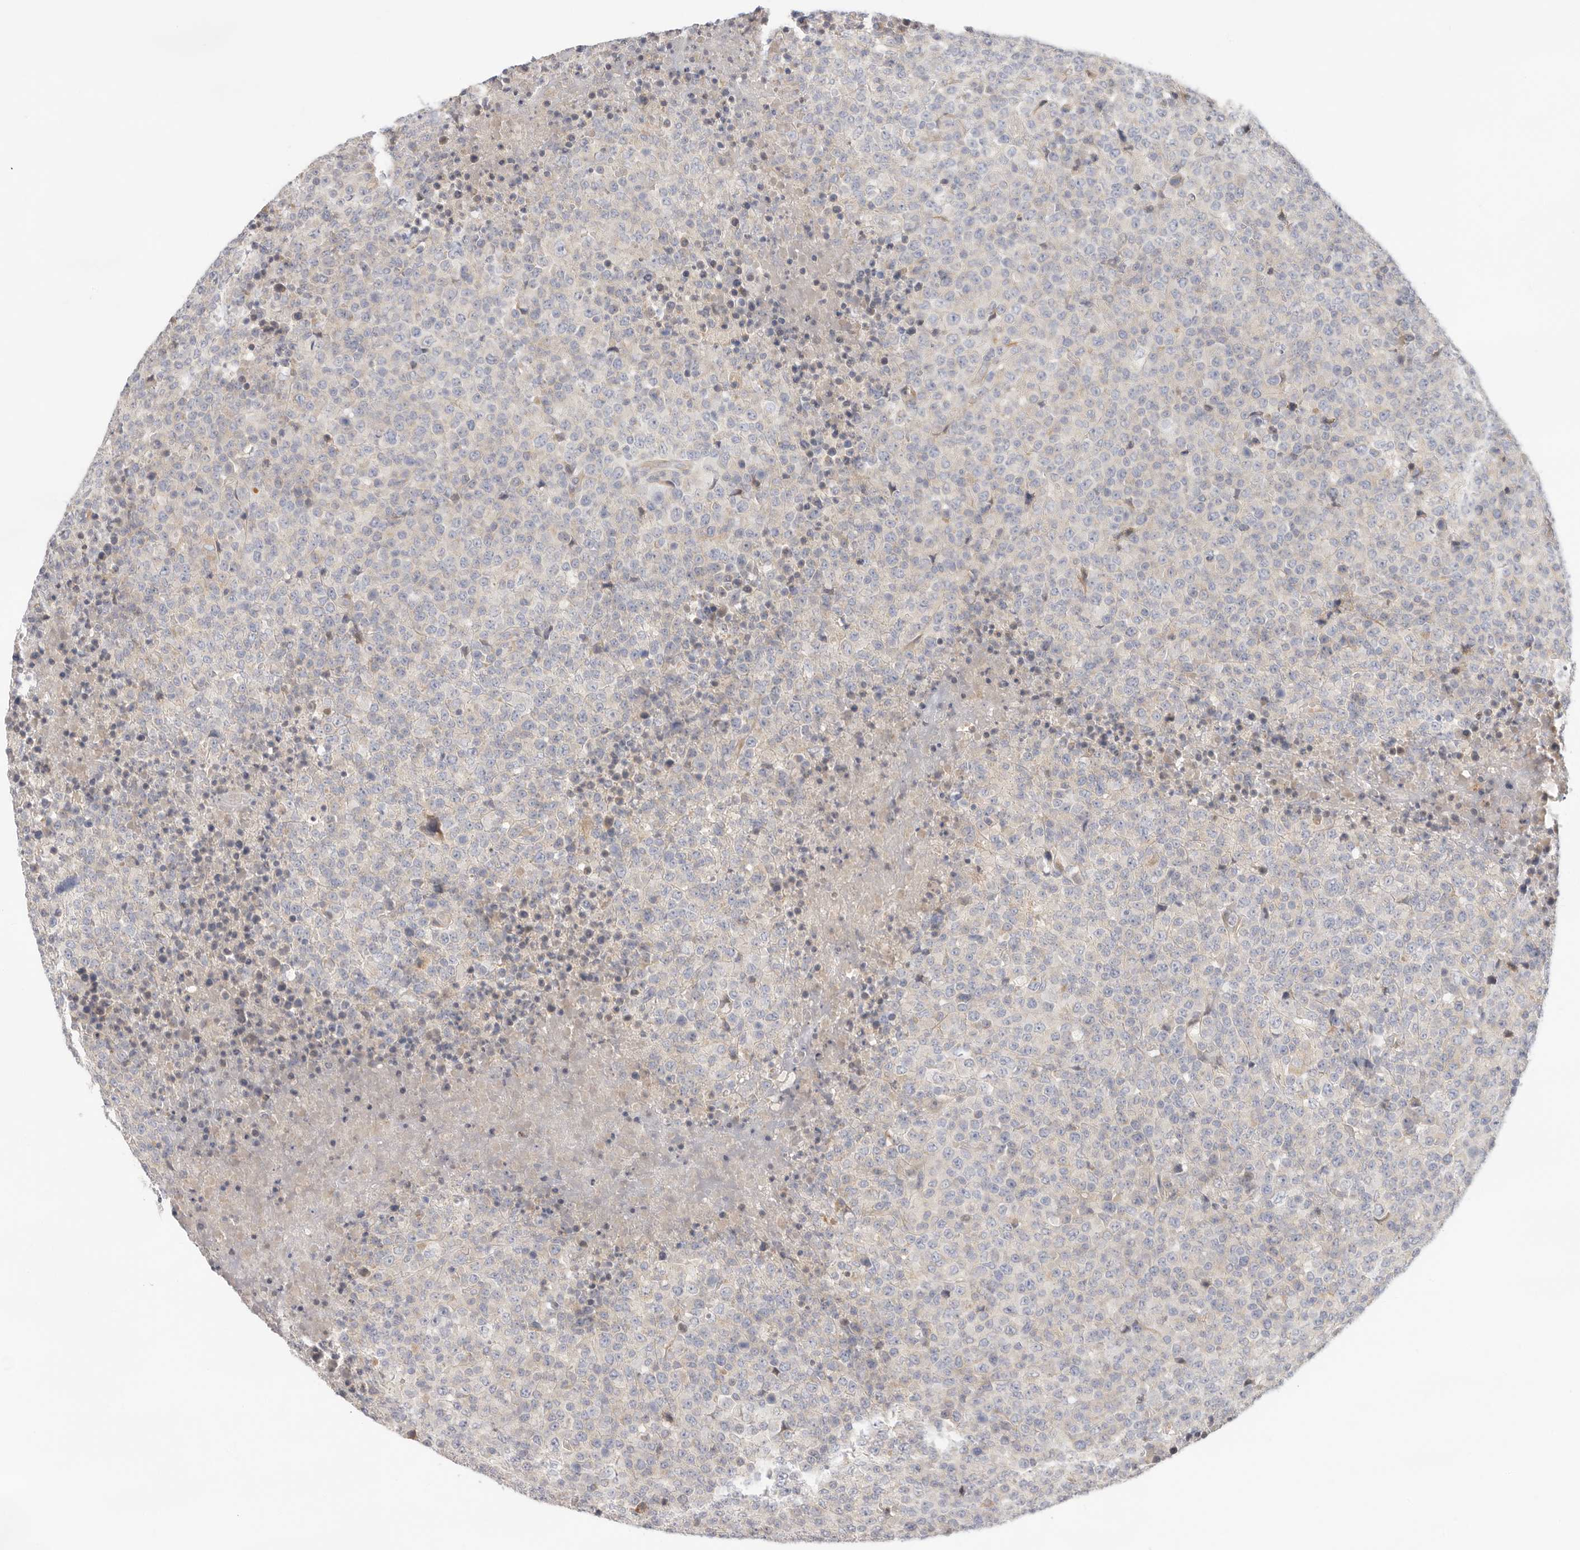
{"staining": {"intensity": "negative", "quantity": "none", "location": "none"}, "tissue": "lymphoma", "cell_type": "Tumor cells", "image_type": "cancer", "snomed": [{"axis": "morphology", "description": "Malignant lymphoma, non-Hodgkin's type, High grade"}, {"axis": "topography", "description": "Lymph node"}], "caption": "Human lymphoma stained for a protein using IHC demonstrates no staining in tumor cells.", "gene": "USH1C", "patient": {"sex": "male", "age": 13}}